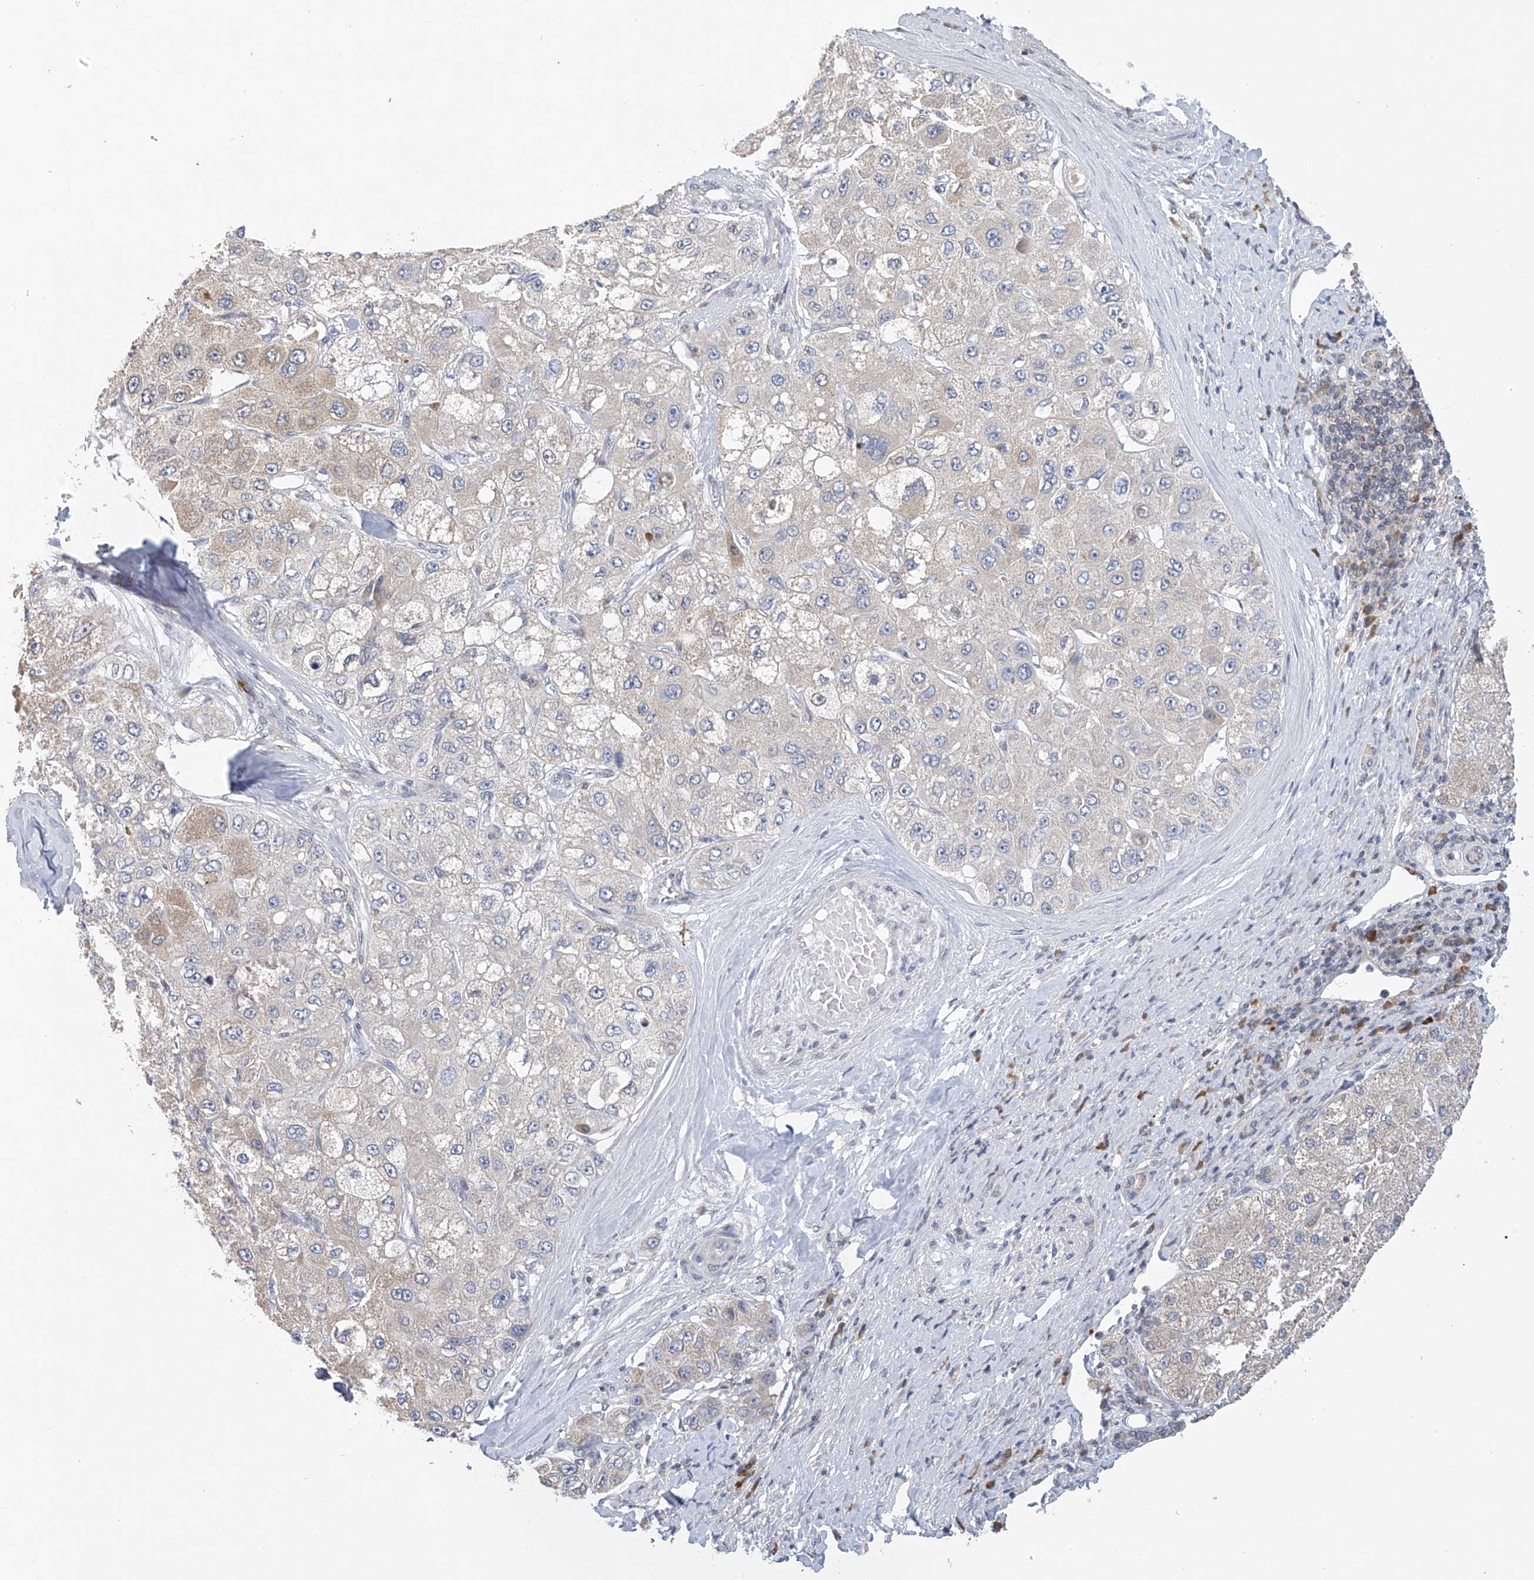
{"staining": {"intensity": "negative", "quantity": "none", "location": "none"}, "tissue": "liver cancer", "cell_type": "Tumor cells", "image_type": "cancer", "snomed": [{"axis": "morphology", "description": "Carcinoma, Hepatocellular, NOS"}, {"axis": "topography", "description": "Liver"}], "caption": "Protein analysis of liver cancer (hepatocellular carcinoma) exhibits no significant expression in tumor cells.", "gene": "SLCO4A1", "patient": {"sex": "male", "age": 80}}